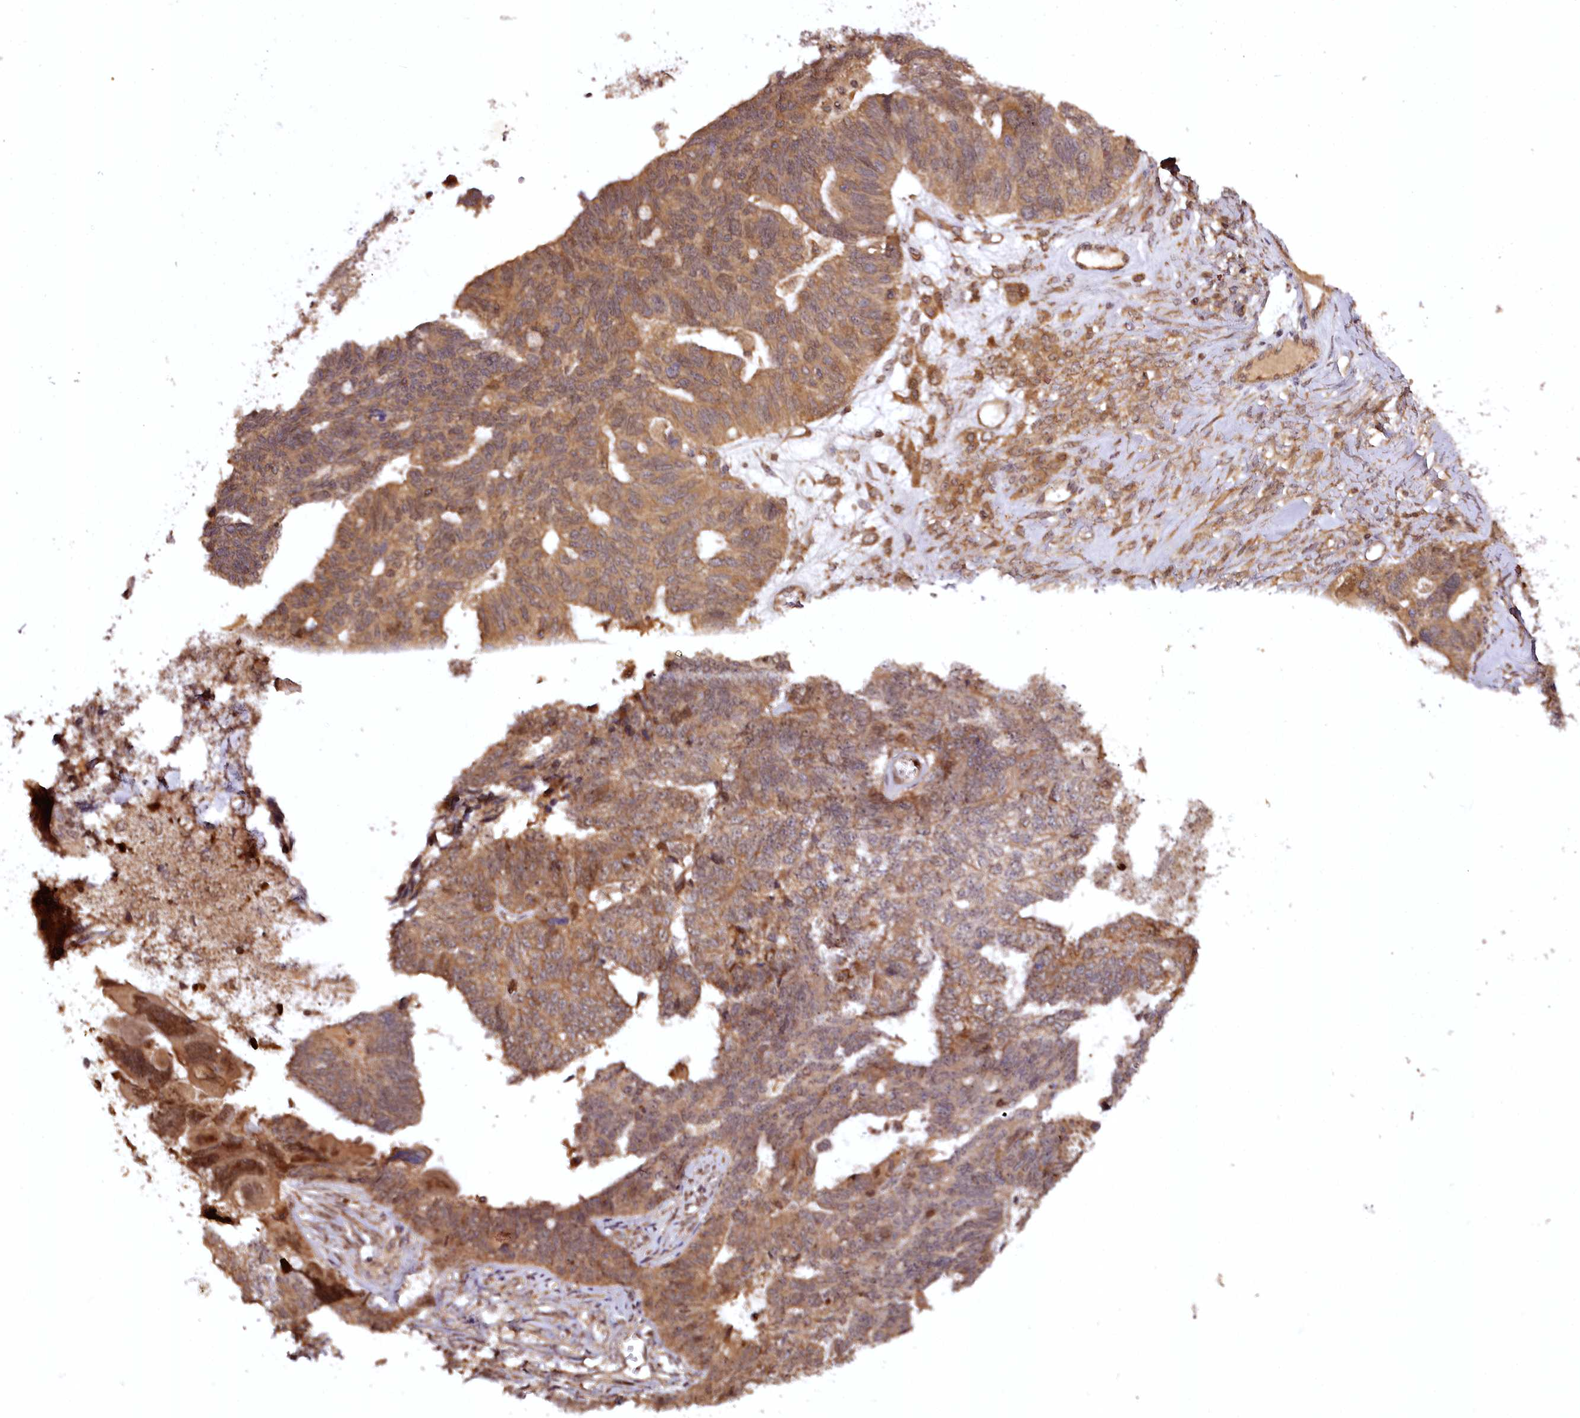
{"staining": {"intensity": "moderate", "quantity": ">75%", "location": "cytoplasmic/membranous"}, "tissue": "ovarian cancer", "cell_type": "Tumor cells", "image_type": "cancer", "snomed": [{"axis": "morphology", "description": "Cystadenocarcinoma, serous, NOS"}, {"axis": "topography", "description": "Ovary"}], "caption": "High-magnification brightfield microscopy of serous cystadenocarcinoma (ovarian) stained with DAB (3,3'-diaminobenzidine) (brown) and counterstained with hematoxylin (blue). tumor cells exhibit moderate cytoplasmic/membranous staining is seen in approximately>75% of cells.", "gene": "TTC12", "patient": {"sex": "female", "age": 79}}